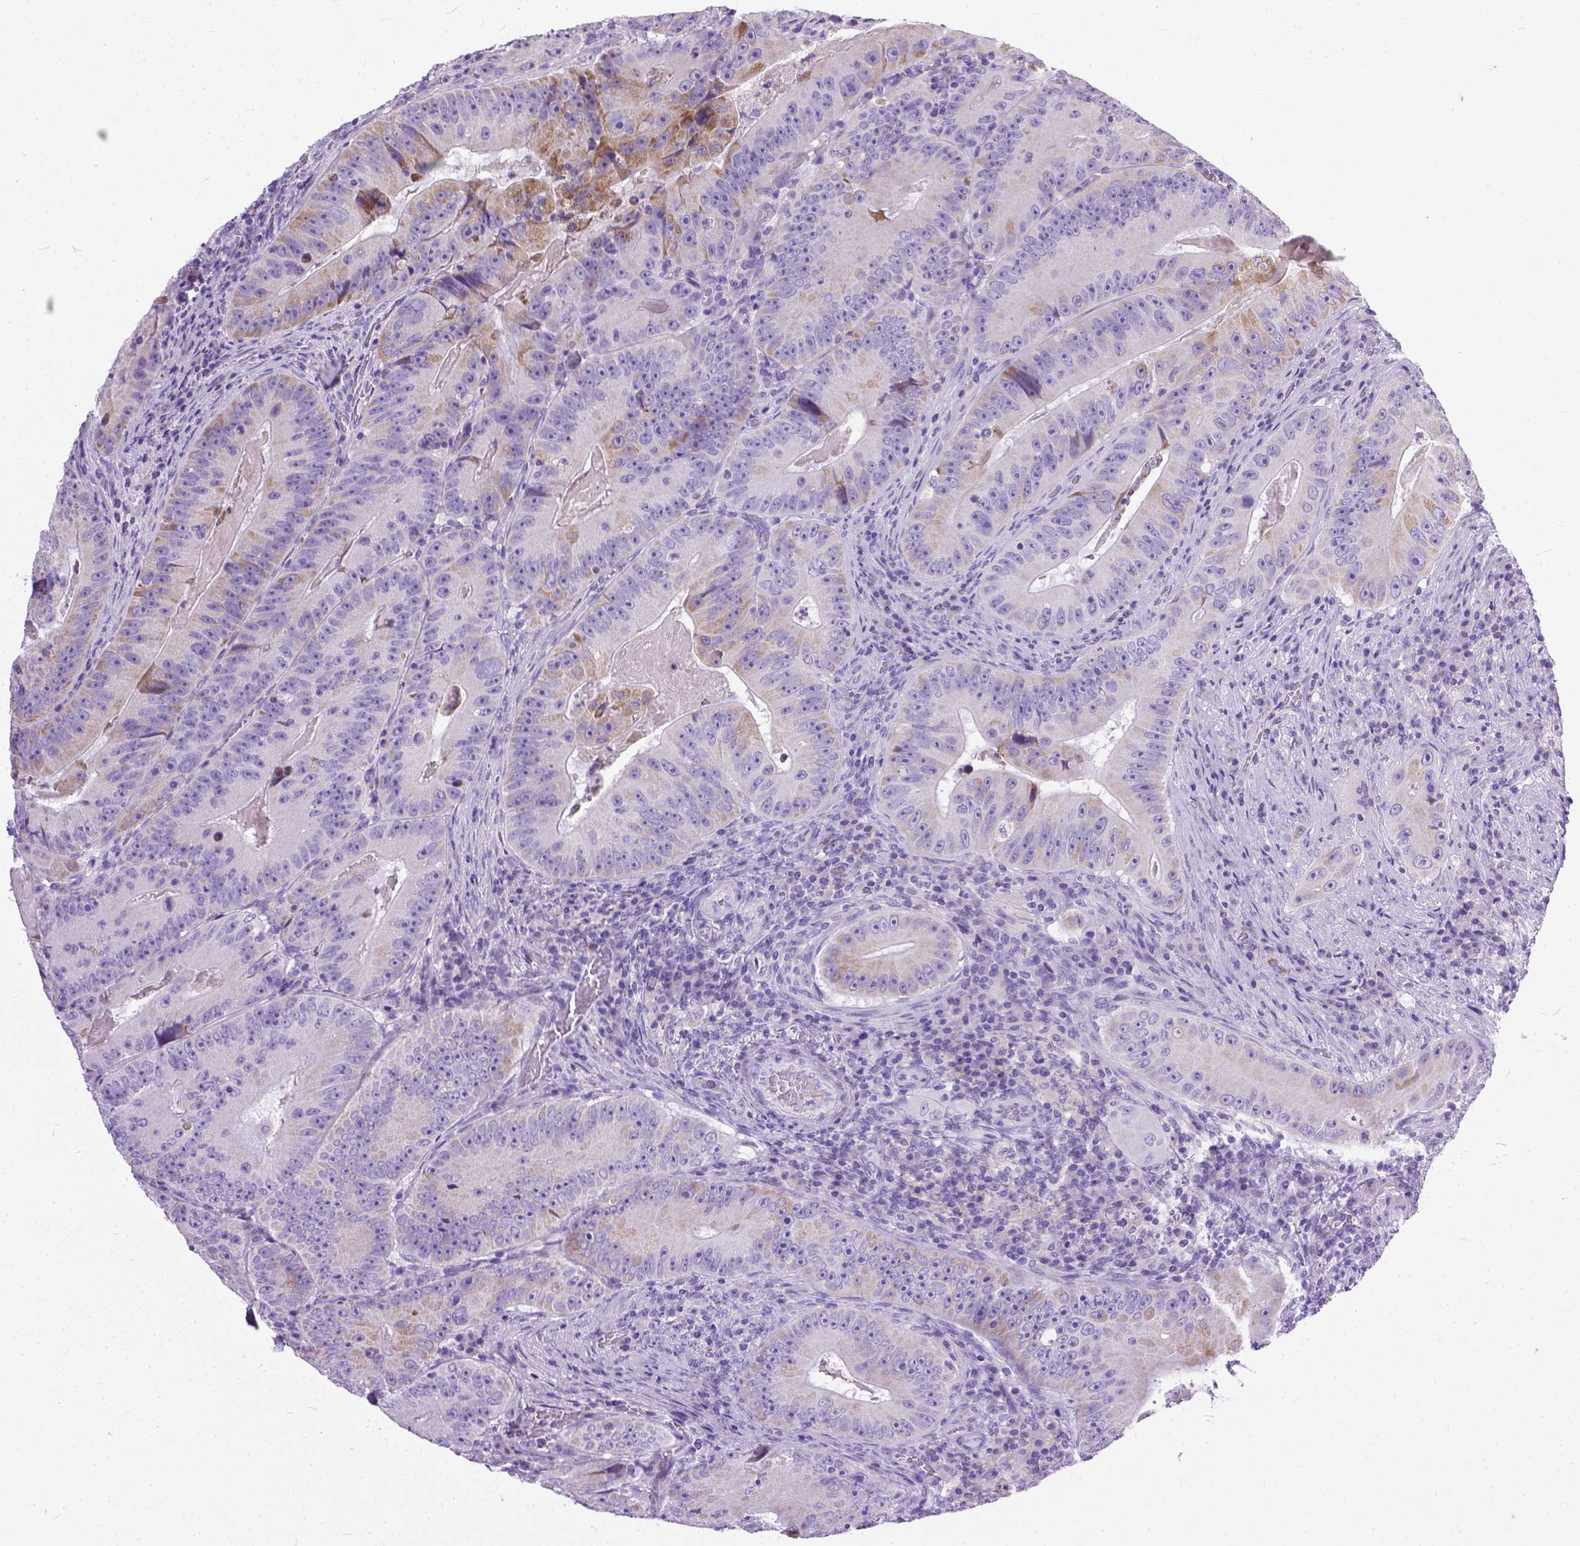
{"staining": {"intensity": "weak", "quantity": "<25%", "location": "cytoplasmic/membranous"}, "tissue": "colorectal cancer", "cell_type": "Tumor cells", "image_type": "cancer", "snomed": [{"axis": "morphology", "description": "Adenocarcinoma, NOS"}, {"axis": "topography", "description": "Colon"}], "caption": "An IHC micrograph of colorectal cancer (adenocarcinoma) is shown. There is no staining in tumor cells of colorectal cancer (adenocarcinoma).", "gene": "PLK5", "patient": {"sex": "female", "age": 86}}